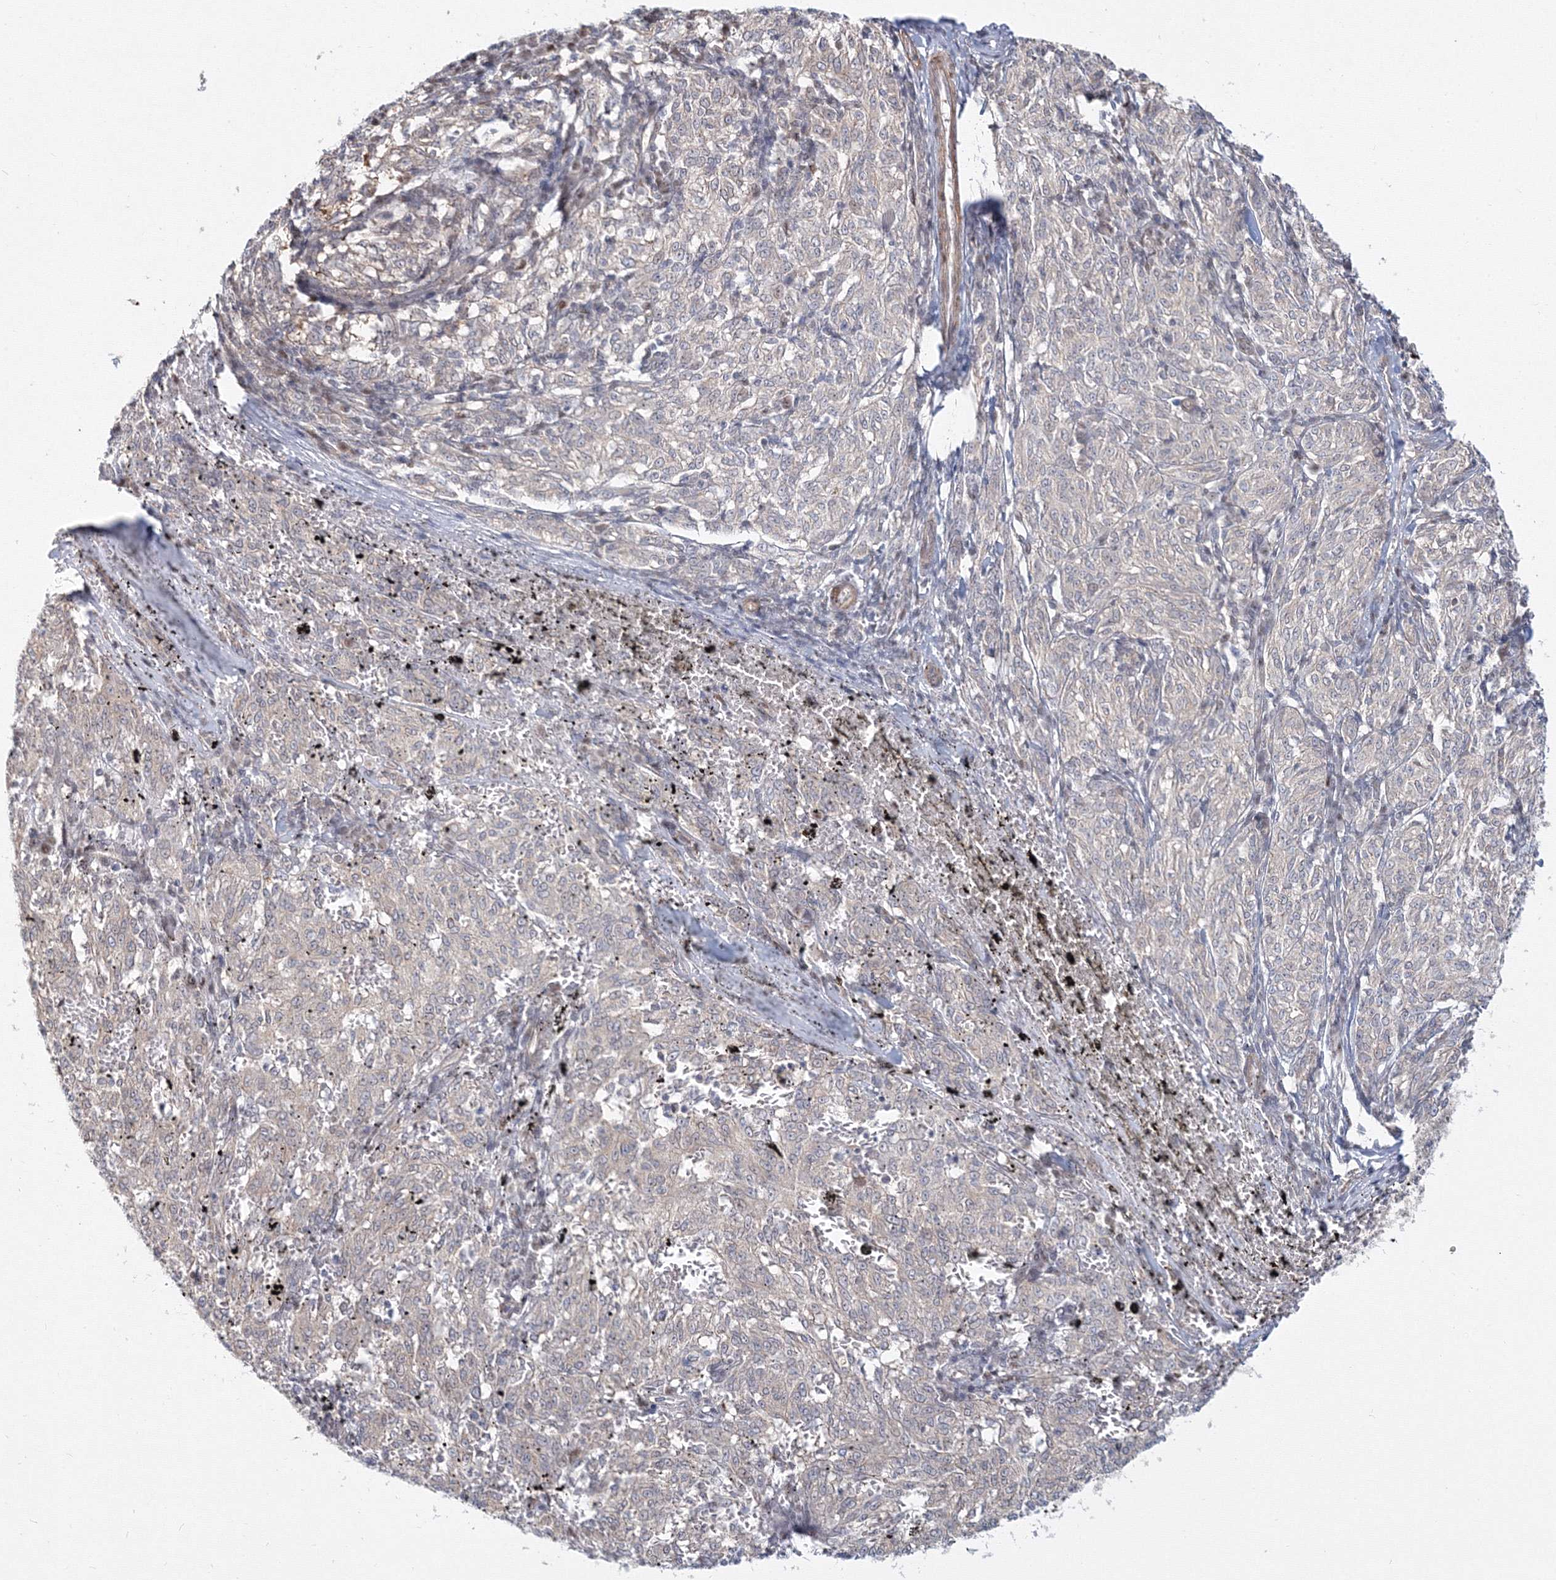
{"staining": {"intensity": "negative", "quantity": "none", "location": "none"}, "tissue": "melanoma", "cell_type": "Tumor cells", "image_type": "cancer", "snomed": [{"axis": "morphology", "description": "Malignant melanoma, NOS"}, {"axis": "topography", "description": "Skin"}], "caption": "Melanoma stained for a protein using immunohistochemistry (IHC) shows no positivity tumor cells.", "gene": "ARHGAP21", "patient": {"sex": "female", "age": 72}}